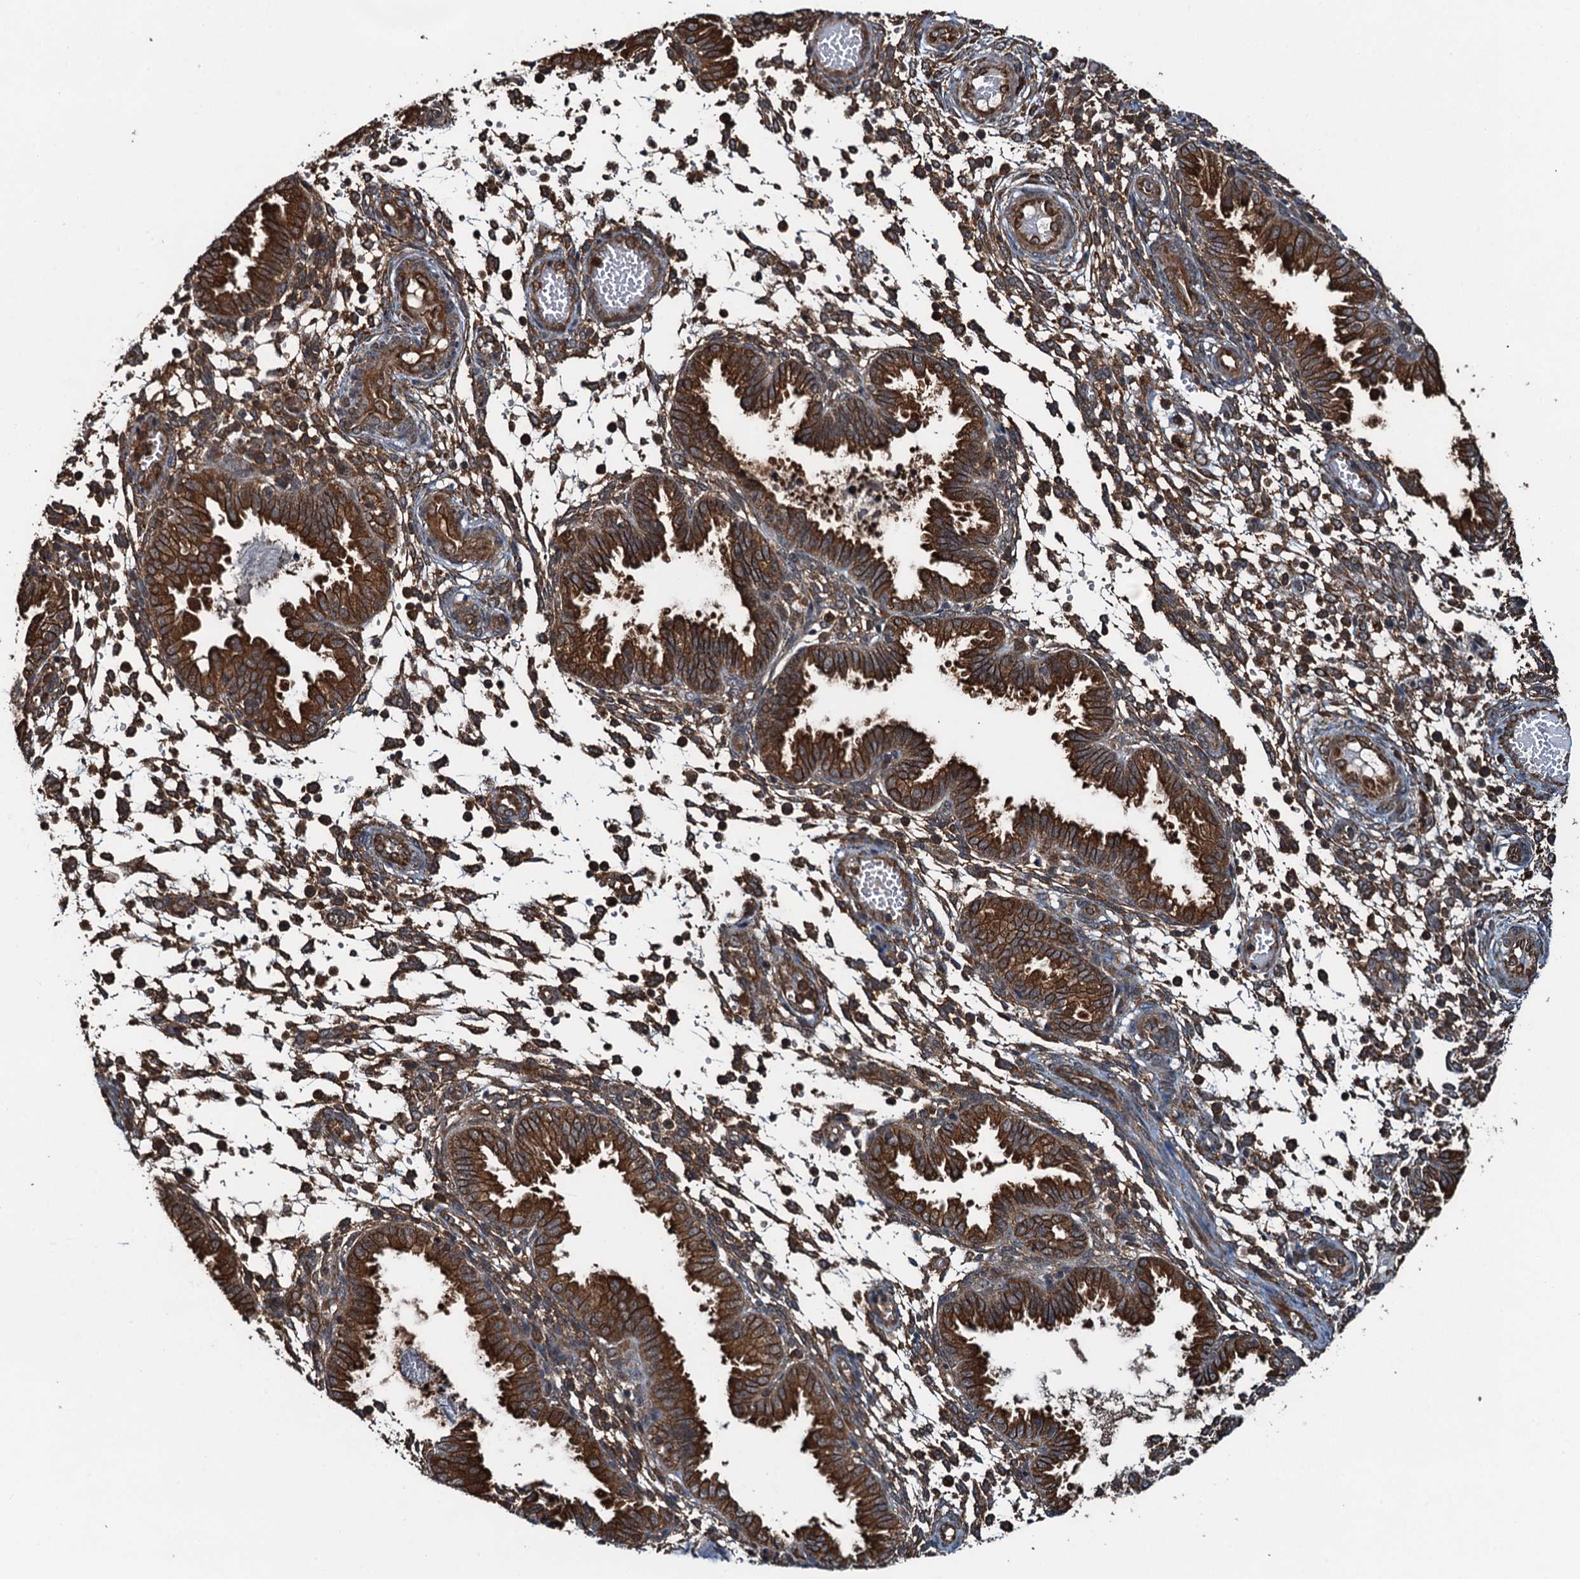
{"staining": {"intensity": "moderate", "quantity": "25%-75%", "location": "cytoplasmic/membranous"}, "tissue": "endometrium", "cell_type": "Cells in endometrial stroma", "image_type": "normal", "snomed": [{"axis": "morphology", "description": "Normal tissue, NOS"}, {"axis": "topography", "description": "Endometrium"}], "caption": "Endometrium was stained to show a protein in brown. There is medium levels of moderate cytoplasmic/membranous staining in approximately 25%-75% of cells in endometrial stroma.", "gene": "WHAMM", "patient": {"sex": "female", "age": 33}}